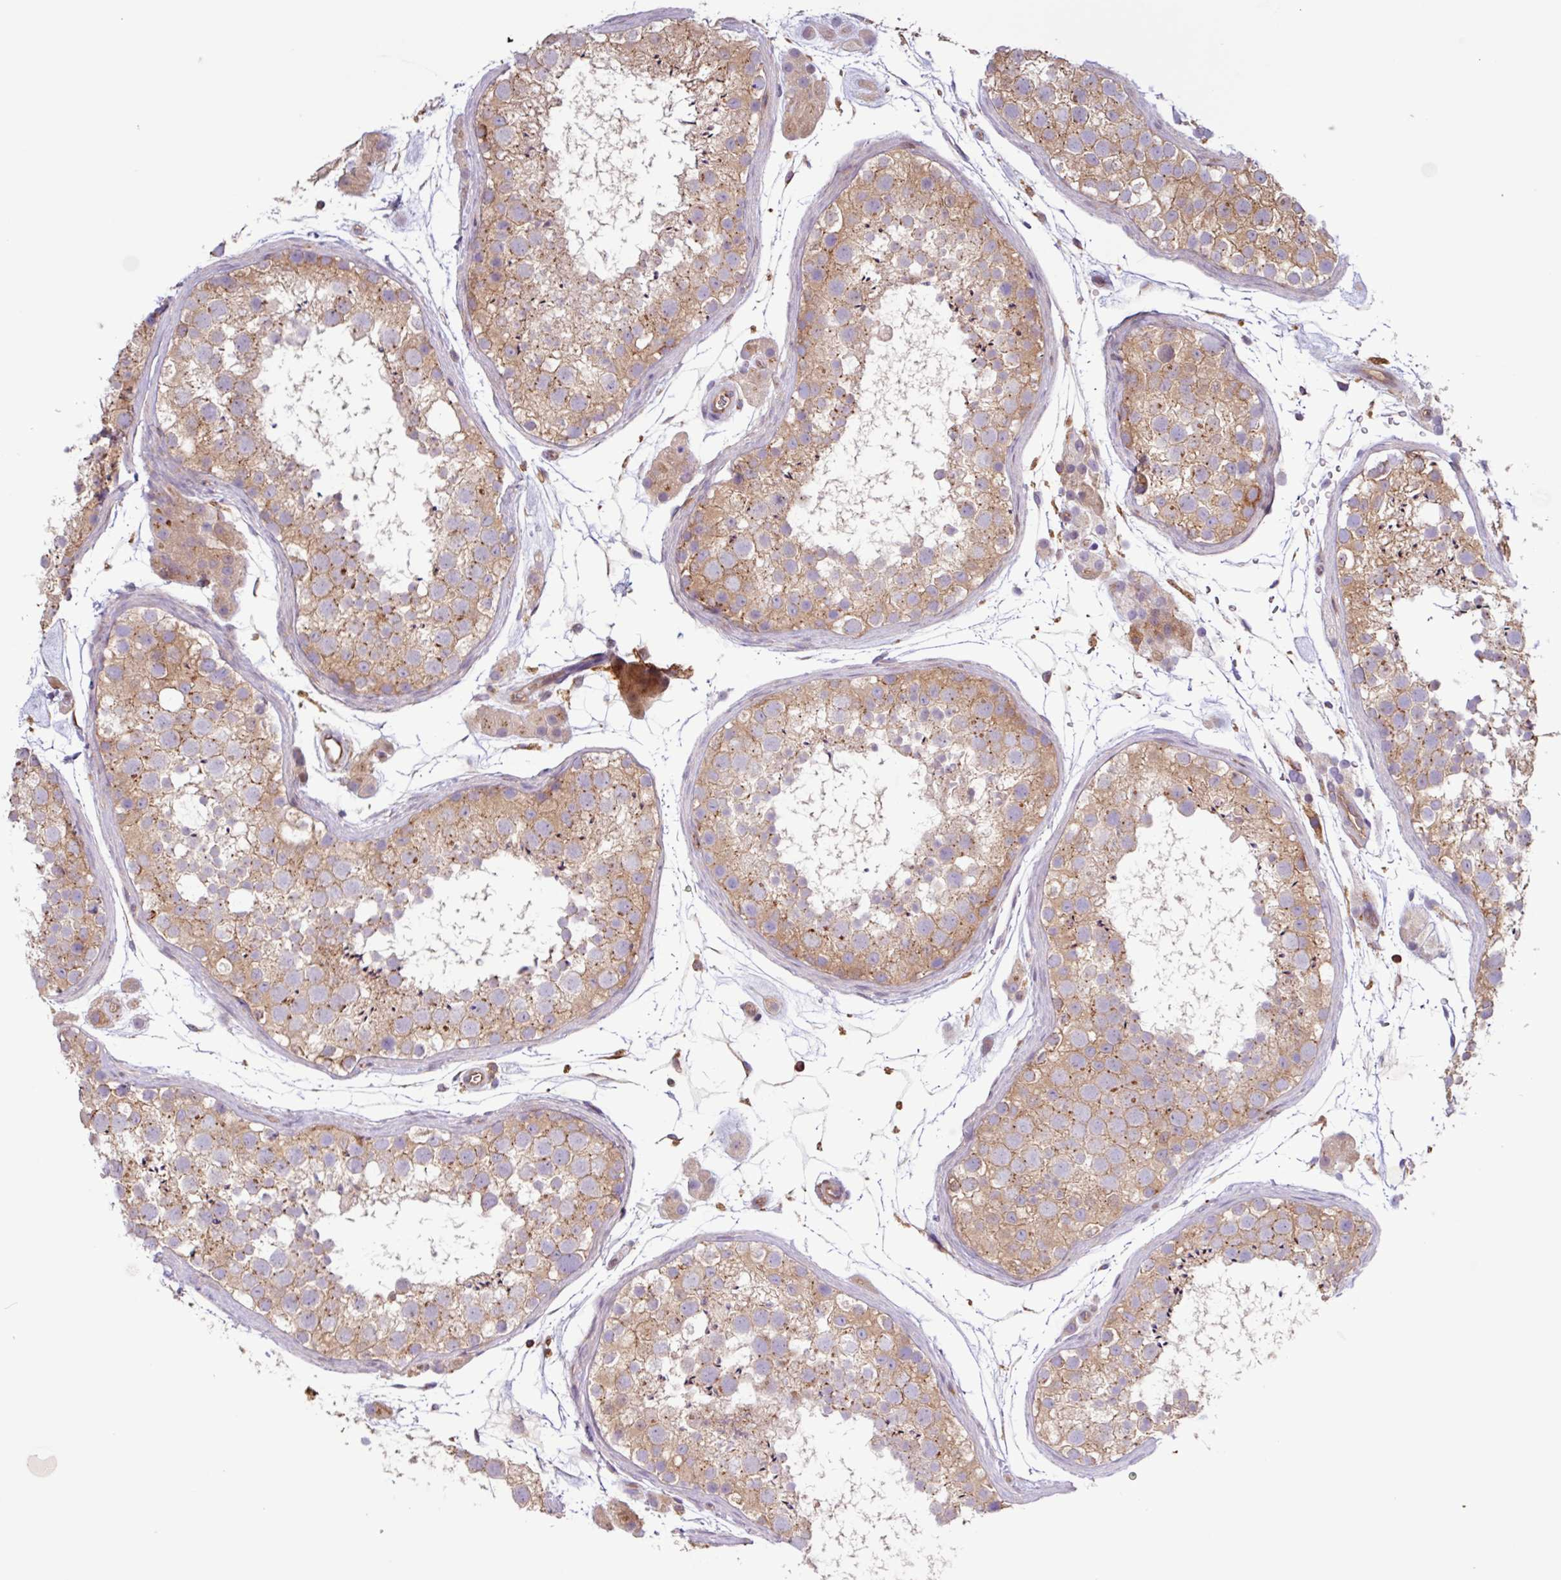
{"staining": {"intensity": "moderate", "quantity": ">75%", "location": "cytoplasmic/membranous"}, "tissue": "testis", "cell_type": "Cells in seminiferous ducts", "image_type": "normal", "snomed": [{"axis": "morphology", "description": "Normal tissue, NOS"}, {"axis": "topography", "description": "Testis"}], "caption": "Approximately >75% of cells in seminiferous ducts in normal testis exhibit moderate cytoplasmic/membranous protein positivity as visualized by brown immunohistochemical staining.", "gene": "ACTR3B", "patient": {"sex": "male", "age": 41}}